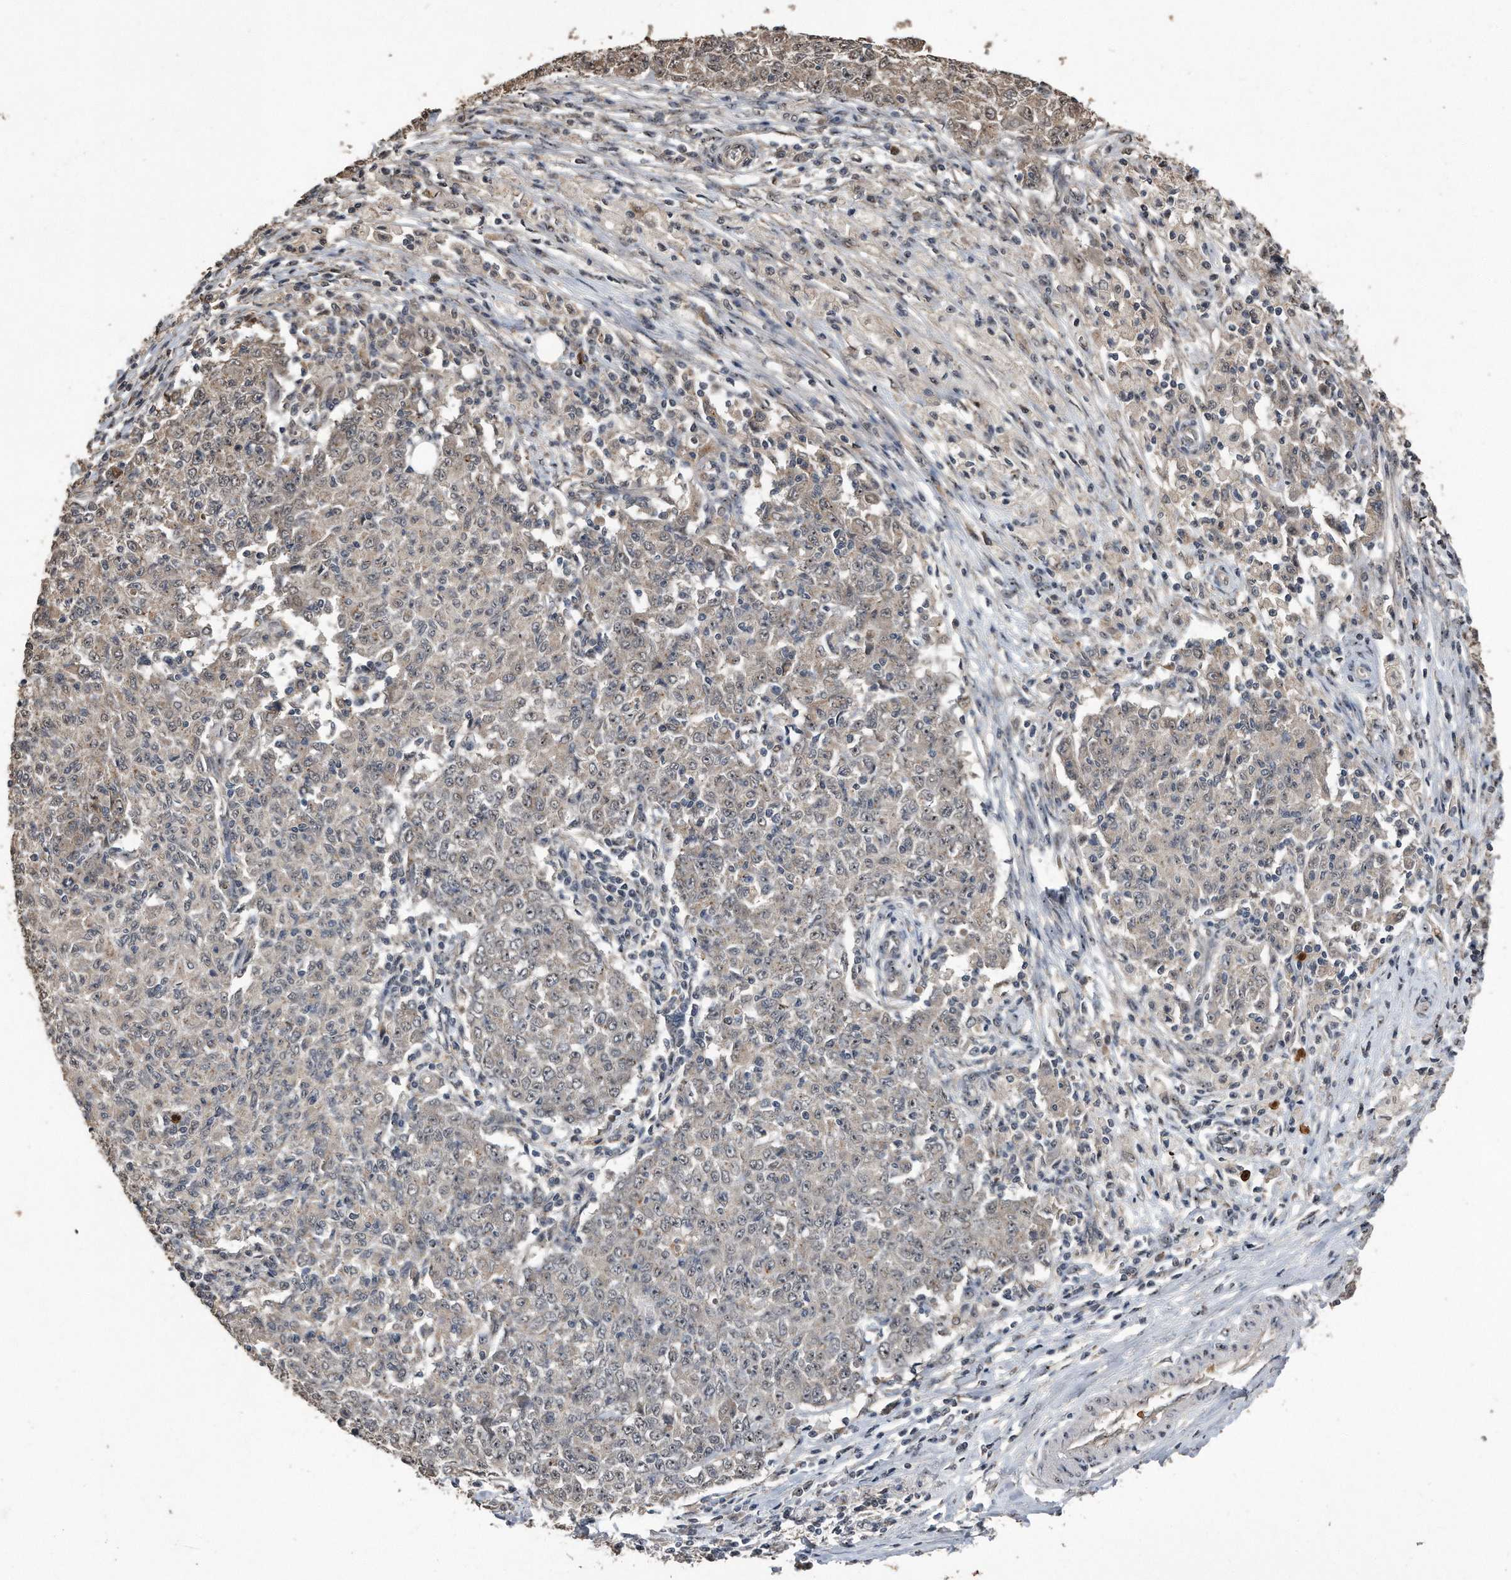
{"staining": {"intensity": "negative", "quantity": "none", "location": "none"}, "tissue": "ovarian cancer", "cell_type": "Tumor cells", "image_type": "cancer", "snomed": [{"axis": "morphology", "description": "Carcinoma, endometroid"}, {"axis": "topography", "description": "Ovary"}], "caption": "Tumor cells are negative for brown protein staining in ovarian cancer (endometroid carcinoma). The staining is performed using DAB brown chromogen with nuclei counter-stained in using hematoxylin.", "gene": "PELO", "patient": {"sex": "female", "age": 42}}